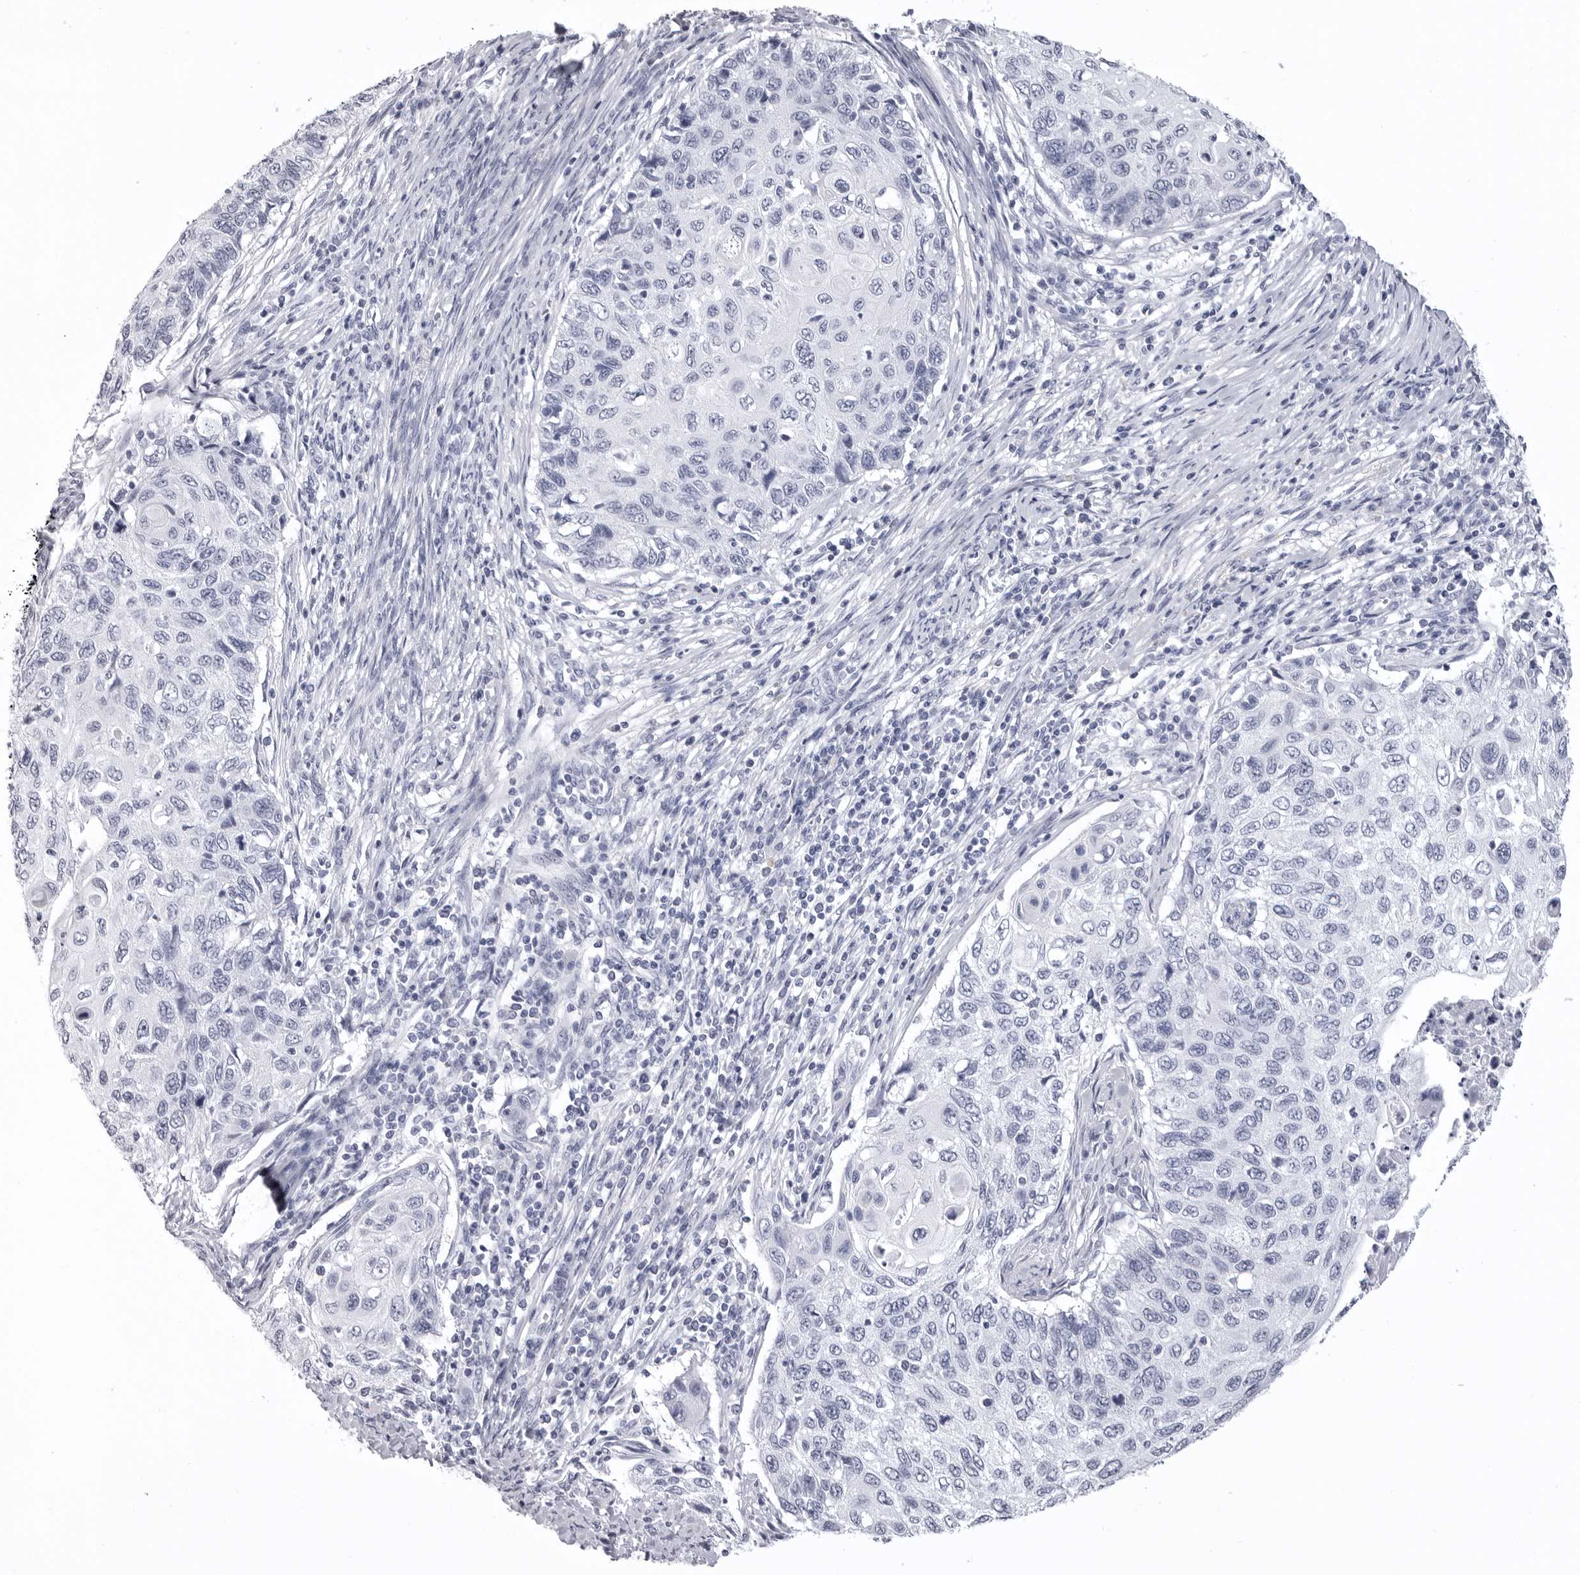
{"staining": {"intensity": "negative", "quantity": "none", "location": "none"}, "tissue": "cervical cancer", "cell_type": "Tumor cells", "image_type": "cancer", "snomed": [{"axis": "morphology", "description": "Squamous cell carcinoma, NOS"}, {"axis": "topography", "description": "Cervix"}], "caption": "Immunohistochemistry (IHC) histopathology image of neoplastic tissue: cervical squamous cell carcinoma stained with DAB exhibits no significant protein expression in tumor cells.", "gene": "LGALS4", "patient": {"sex": "female", "age": 70}}